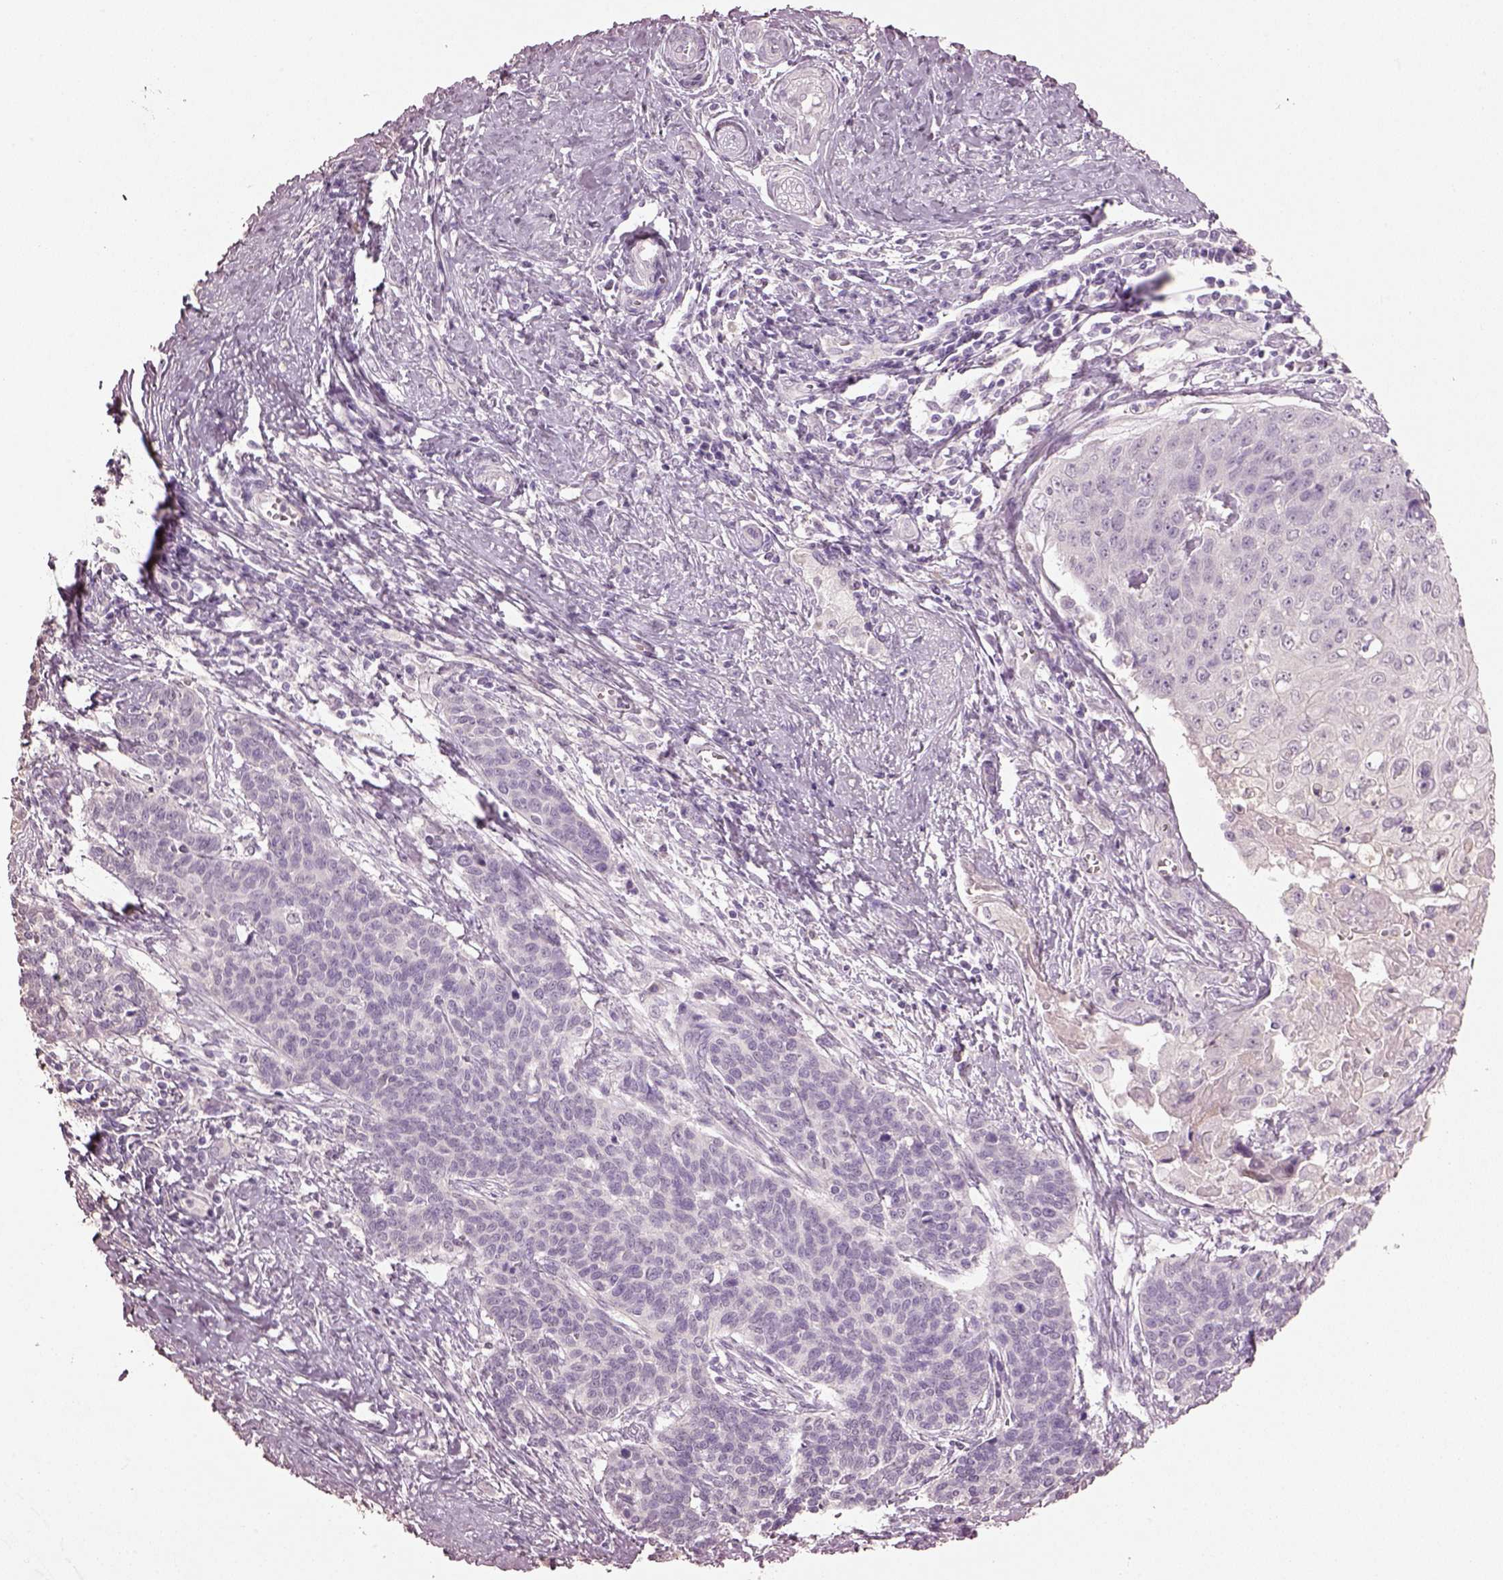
{"staining": {"intensity": "negative", "quantity": "none", "location": "none"}, "tissue": "cervical cancer", "cell_type": "Tumor cells", "image_type": "cancer", "snomed": [{"axis": "morphology", "description": "Squamous cell carcinoma, NOS"}, {"axis": "topography", "description": "Cervix"}], "caption": "IHC histopathology image of neoplastic tissue: human cervical cancer (squamous cell carcinoma) stained with DAB reveals no significant protein expression in tumor cells.", "gene": "KCNIP3", "patient": {"sex": "female", "age": 39}}